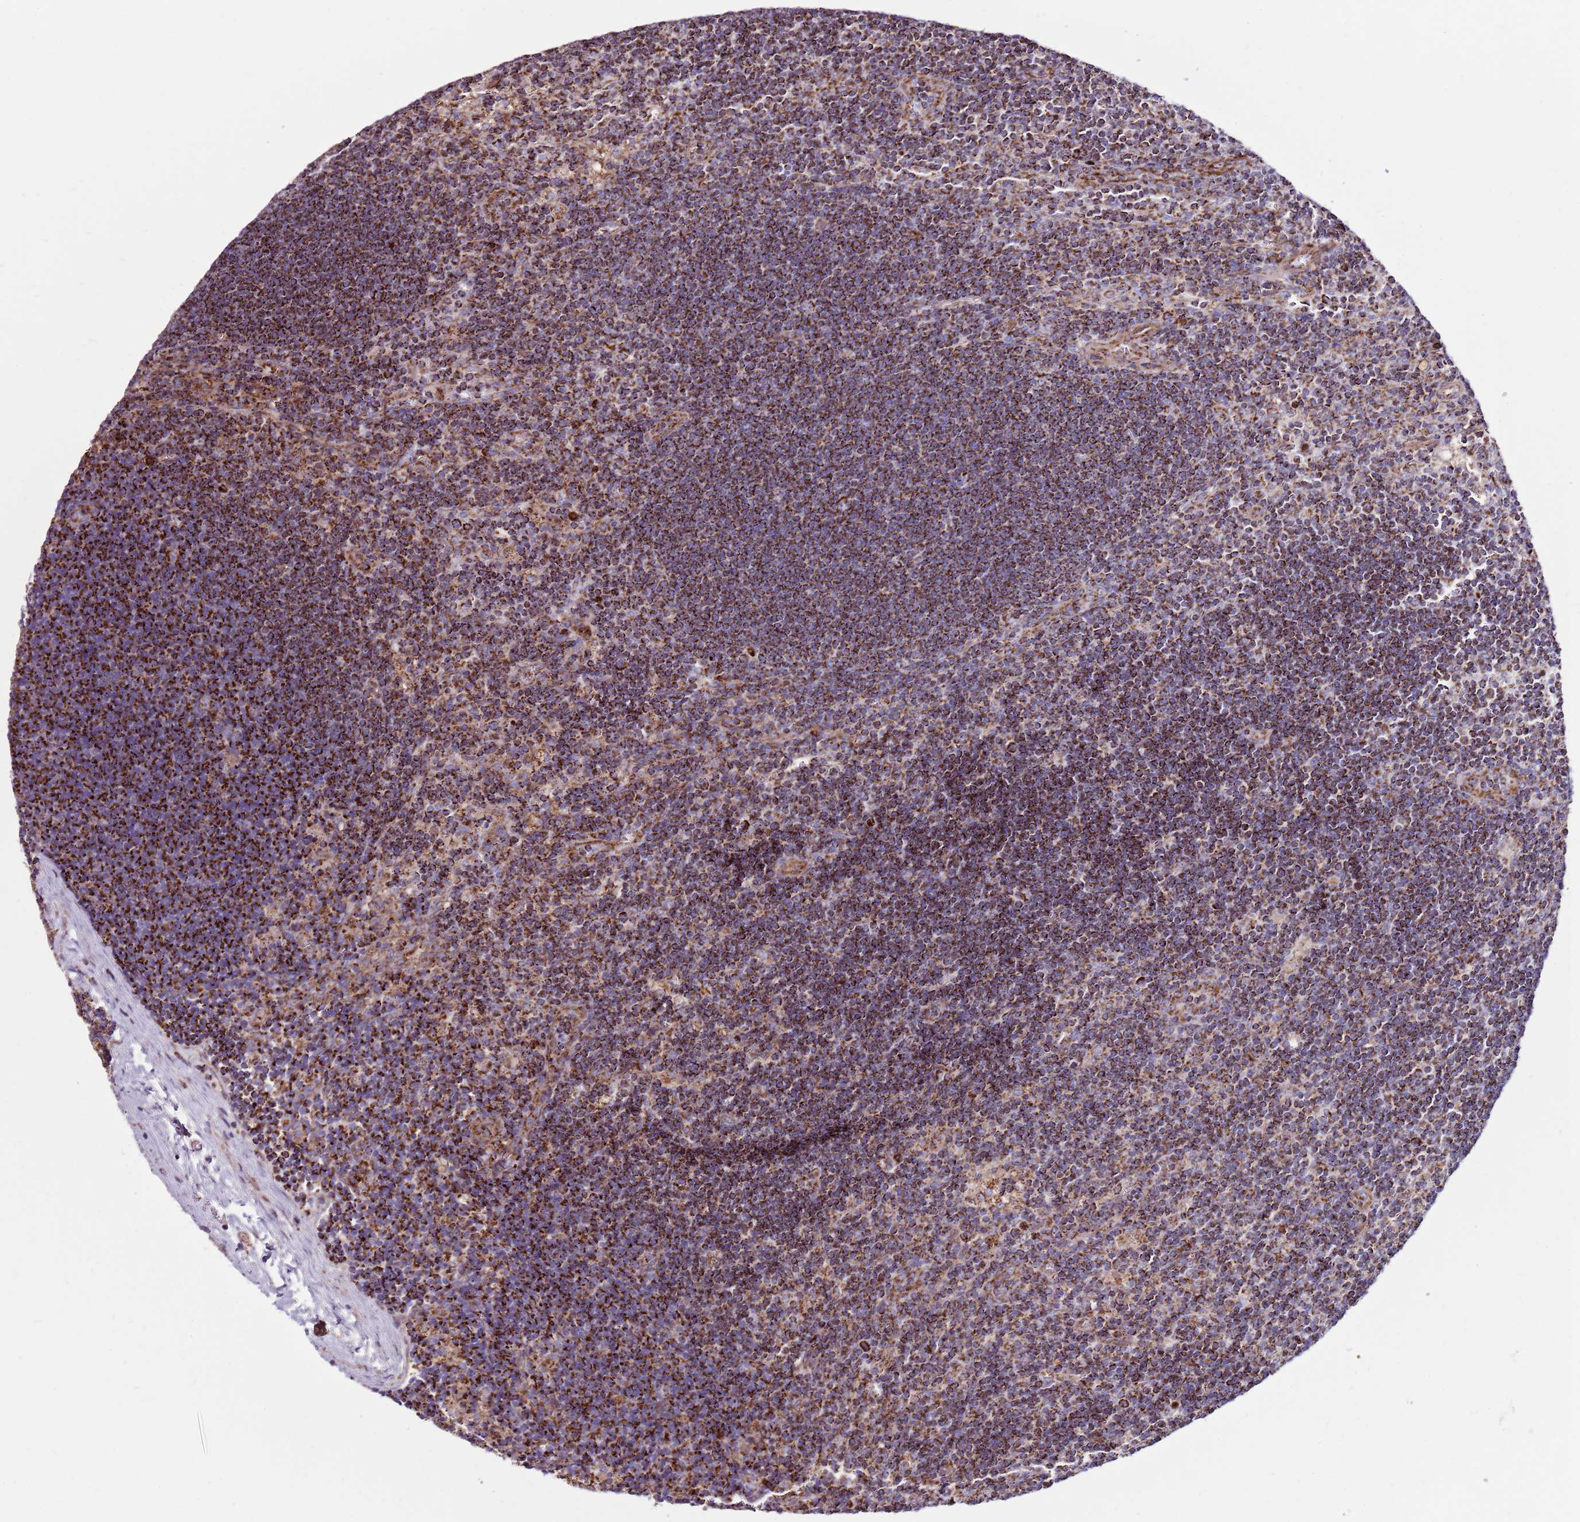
{"staining": {"intensity": "strong", "quantity": ">75%", "location": "cytoplasmic/membranous"}, "tissue": "lymph node", "cell_type": "Germinal center cells", "image_type": "normal", "snomed": [{"axis": "morphology", "description": "Normal tissue, NOS"}, {"axis": "topography", "description": "Lymph node"}], "caption": "The image reveals staining of benign lymph node, revealing strong cytoplasmic/membranous protein expression (brown color) within germinal center cells.", "gene": "HECTD4", "patient": {"sex": "male", "age": 24}}